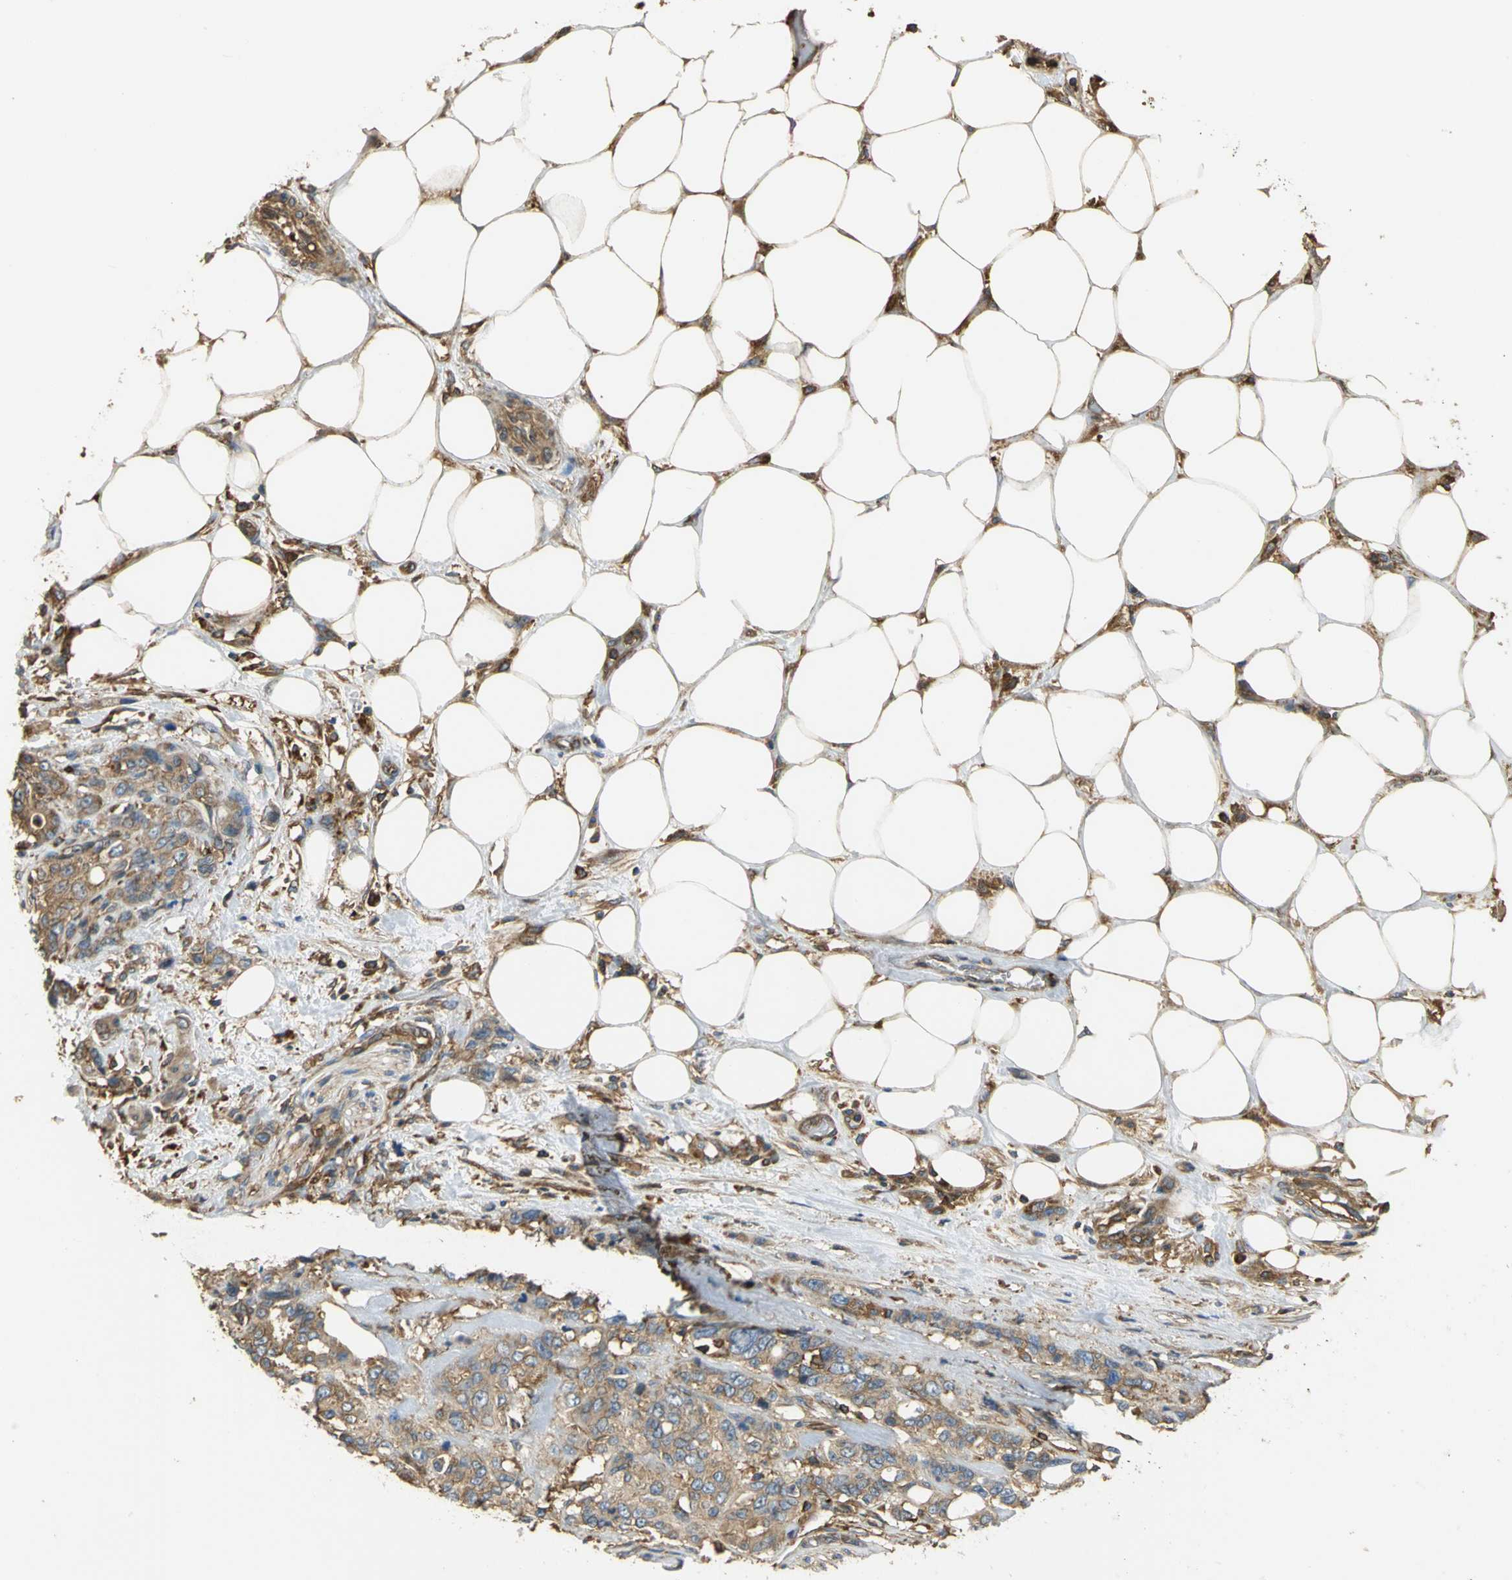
{"staining": {"intensity": "weak", "quantity": "25%-75%", "location": "cytoplasmic/membranous"}, "tissue": "pancreatic cancer", "cell_type": "Tumor cells", "image_type": "cancer", "snomed": [{"axis": "morphology", "description": "Adenocarcinoma, NOS"}, {"axis": "topography", "description": "Pancreas"}], "caption": "Pancreatic cancer (adenocarcinoma) tissue demonstrates weak cytoplasmic/membranous expression in about 25%-75% of tumor cells, visualized by immunohistochemistry. Immunohistochemistry (ihc) stains the protein in brown and the nuclei are stained blue.", "gene": "TLN1", "patient": {"sex": "male", "age": 46}}